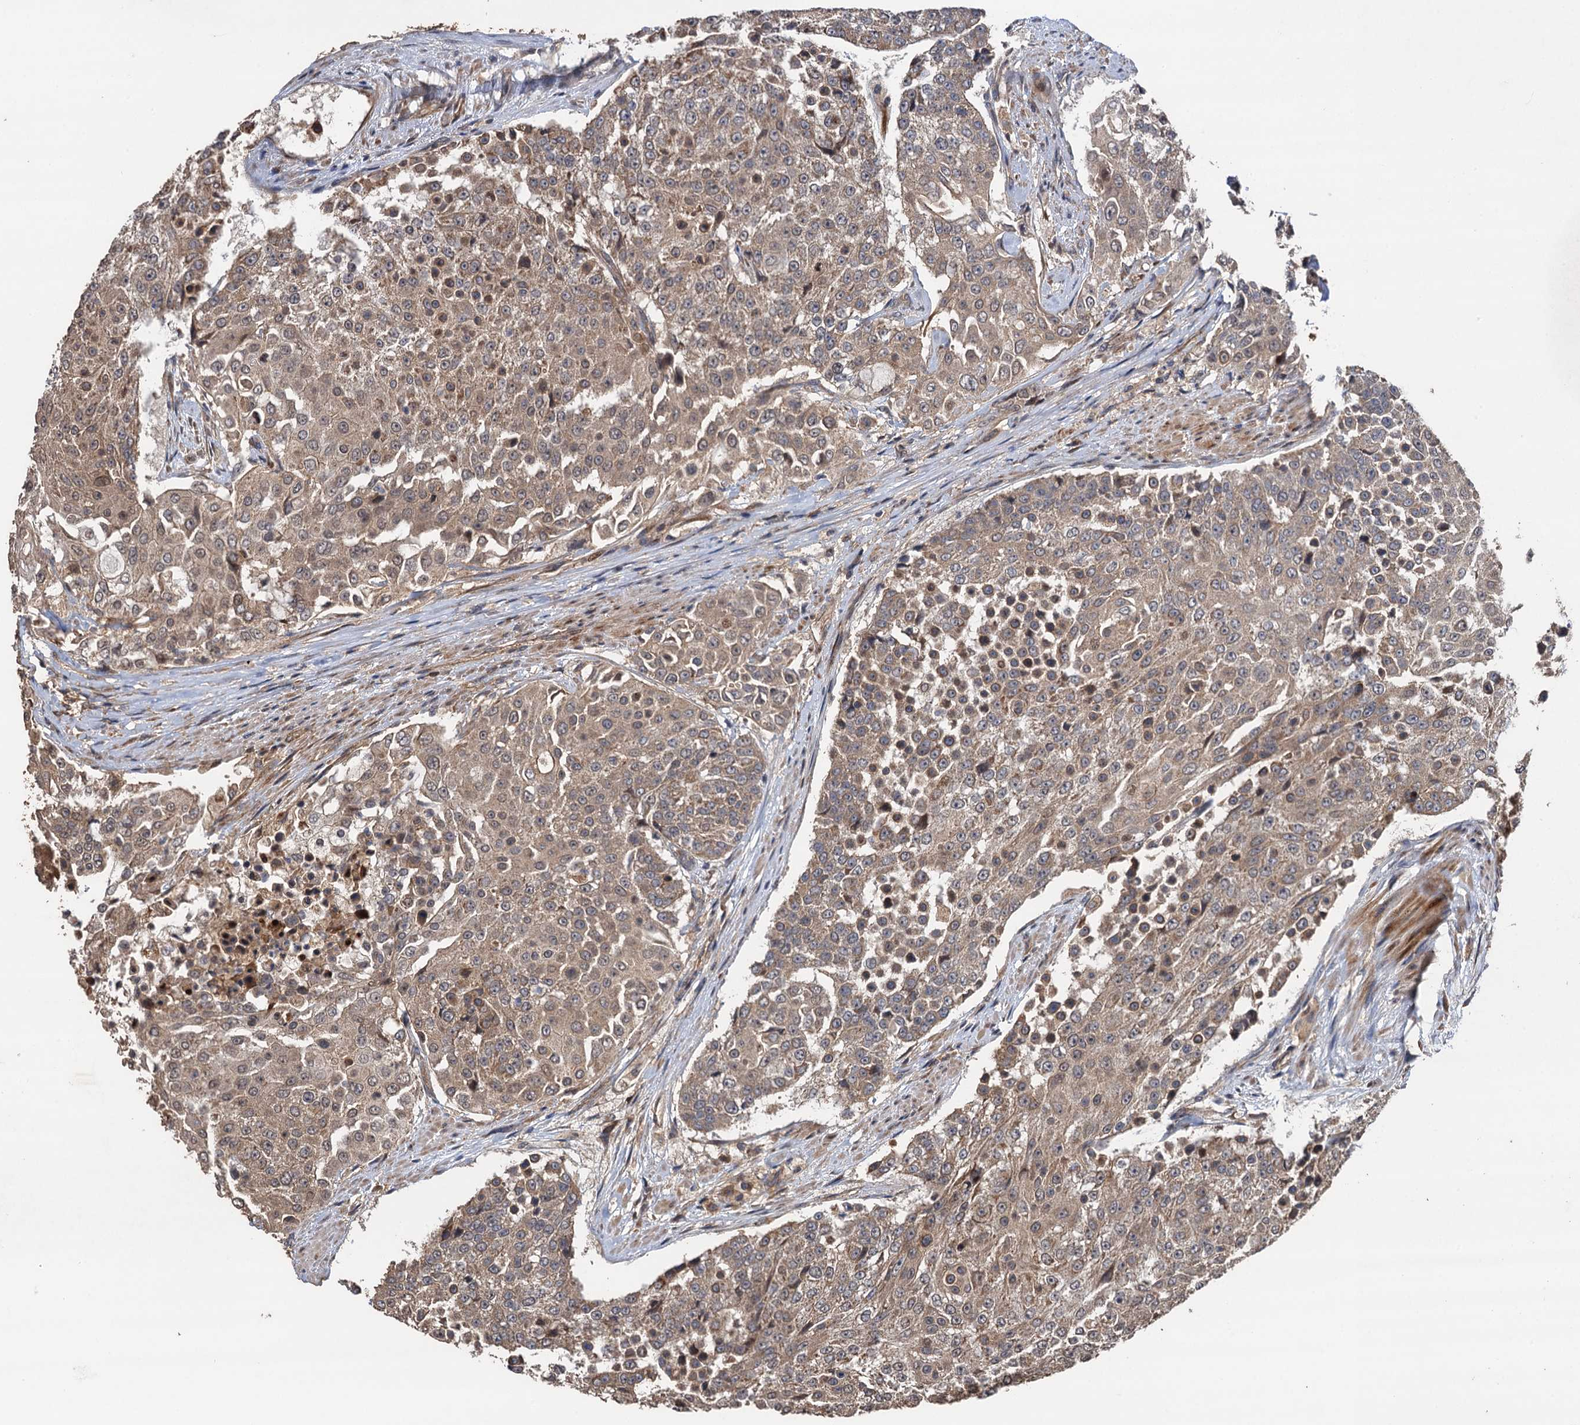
{"staining": {"intensity": "weak", "quantity": ">75%", "location": "cytoplasmic/membranous"}, "tissue": "urothelial cancer", "cell_type": "Tumor cells", "image_type": "cancer", "snomed": [{"axis": "morphology", "description": "Urothelial carcinoma, High grade"}, {"axis": "topography", "description": "Urinary bladder"}], "caption": "The photomicrograph reveals a brown stain indicating the presence of a protein in the cytoplasmic/membranous of tumor cells in urothelial cancer.", "gene": "TMEM39B", "patient": {"sex": "female", "age": 63}}